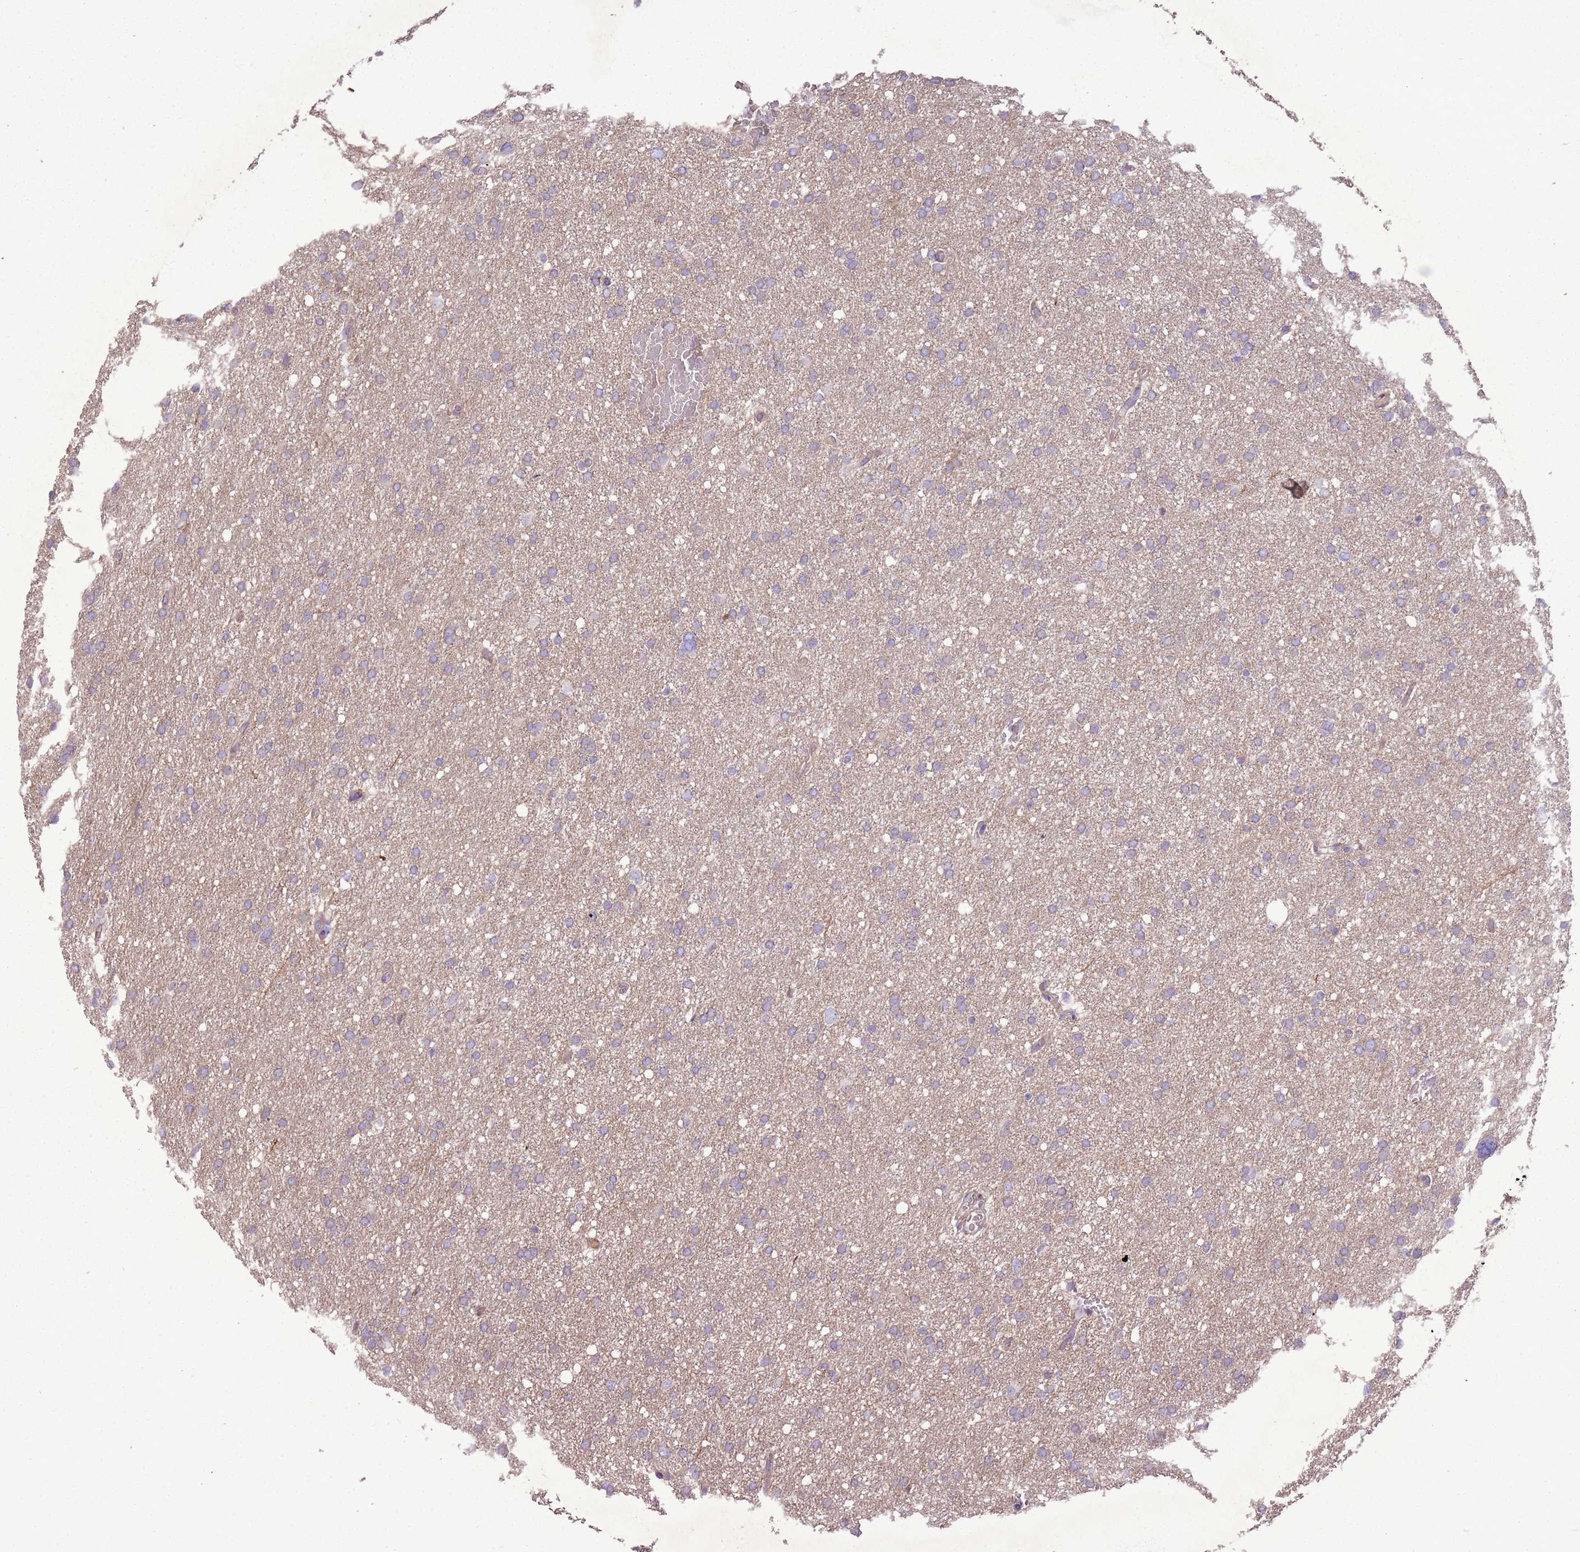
{"staining": {"intensity": "negative", "quantity": "none", "location": "none"}, "tissue": "glioma", "cell_type": "Tumor cells", "image_type": "cancer", "snomed": [{"axis": "morphology", "description": "Glioma, malignant, High grade"}, {"axis": "topography", "description": "Cerebral cortex"}], "caption": "High magnification brightfield microscopy of glioma stained with DAB (3,3'-diaminobenzidine) (brown) and counterstained with hematoxylin (blue): tumor cells show no significant positivity.", "gene": "ANKRD24", "patient": {"sex": "female", "age": 36}}